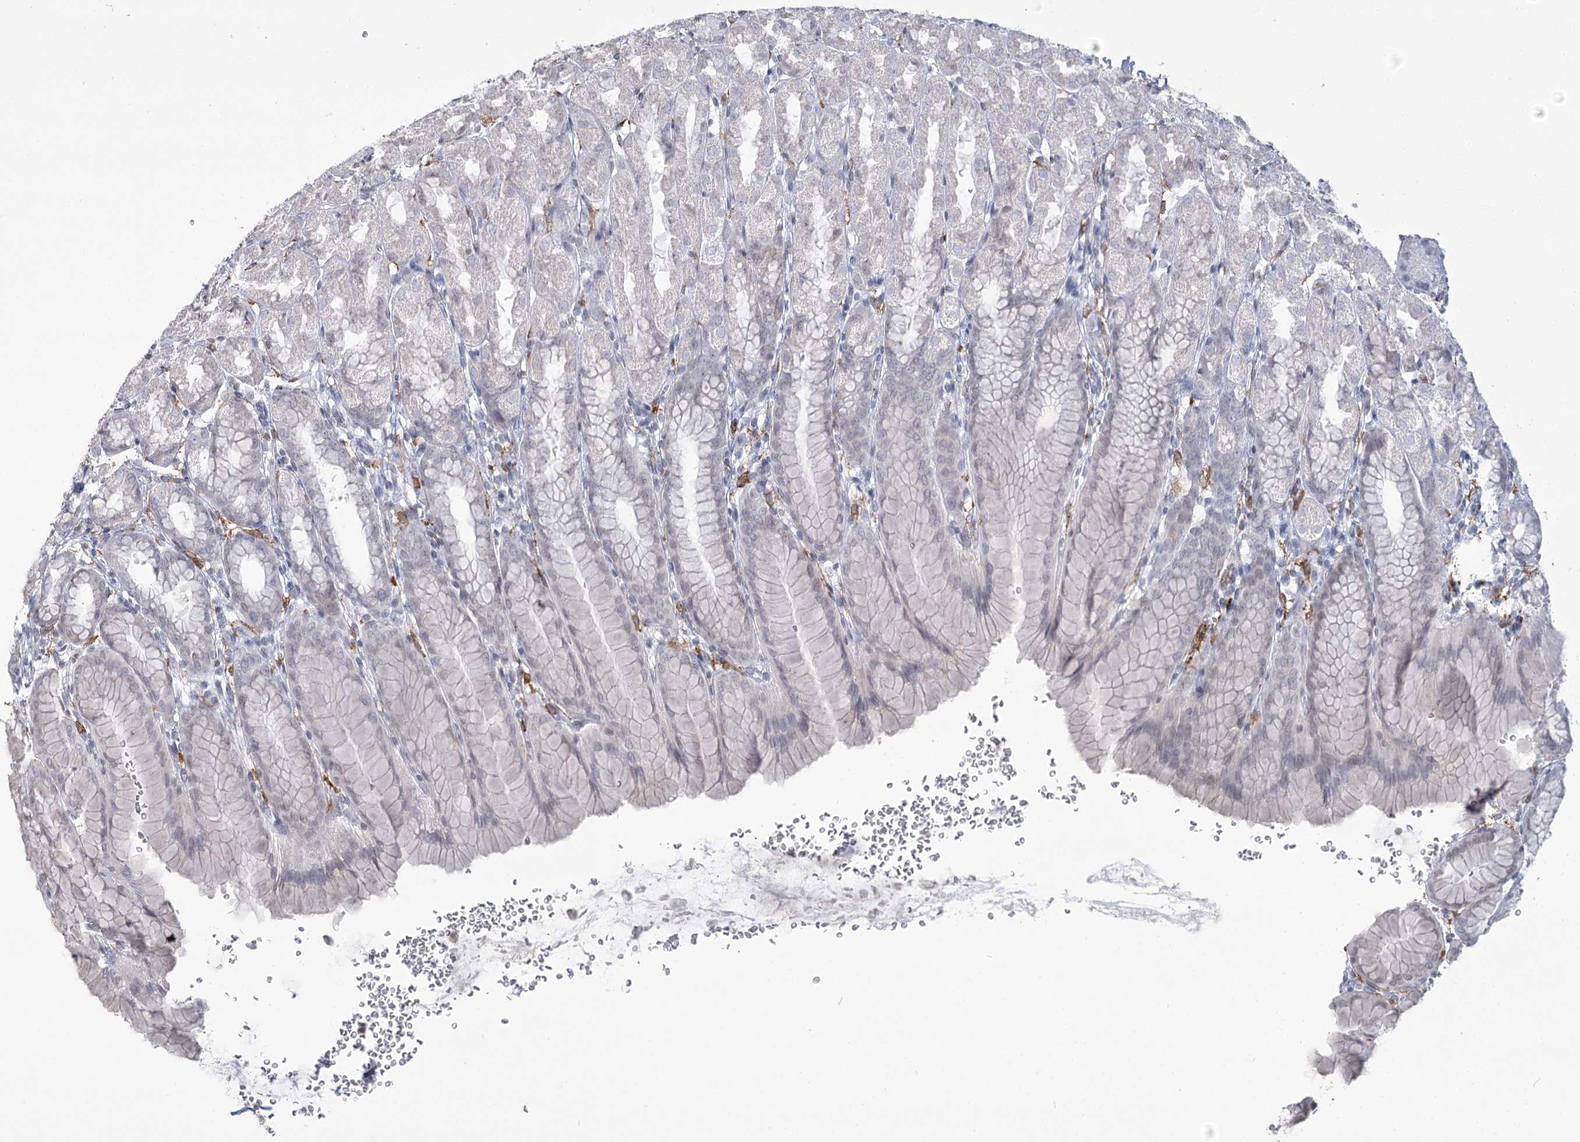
{"staining": {"intensity": "negative", "quantity": "none", "location": "none"}, "tissue": "stomach", "cell_type": "Glandular cells", "image_type": "normal", "snomed": [{"axis": "morphology", "description": "Normal tissue, NOS"}, {"axis": "topography", "description": "Stomach"}], "caption": "A photomicrograph of stomach stained for a protein exhibits no brown staining in glandular cells.", "gene": "C11orf1", "patient": {"sex": "male", "age": 42}}